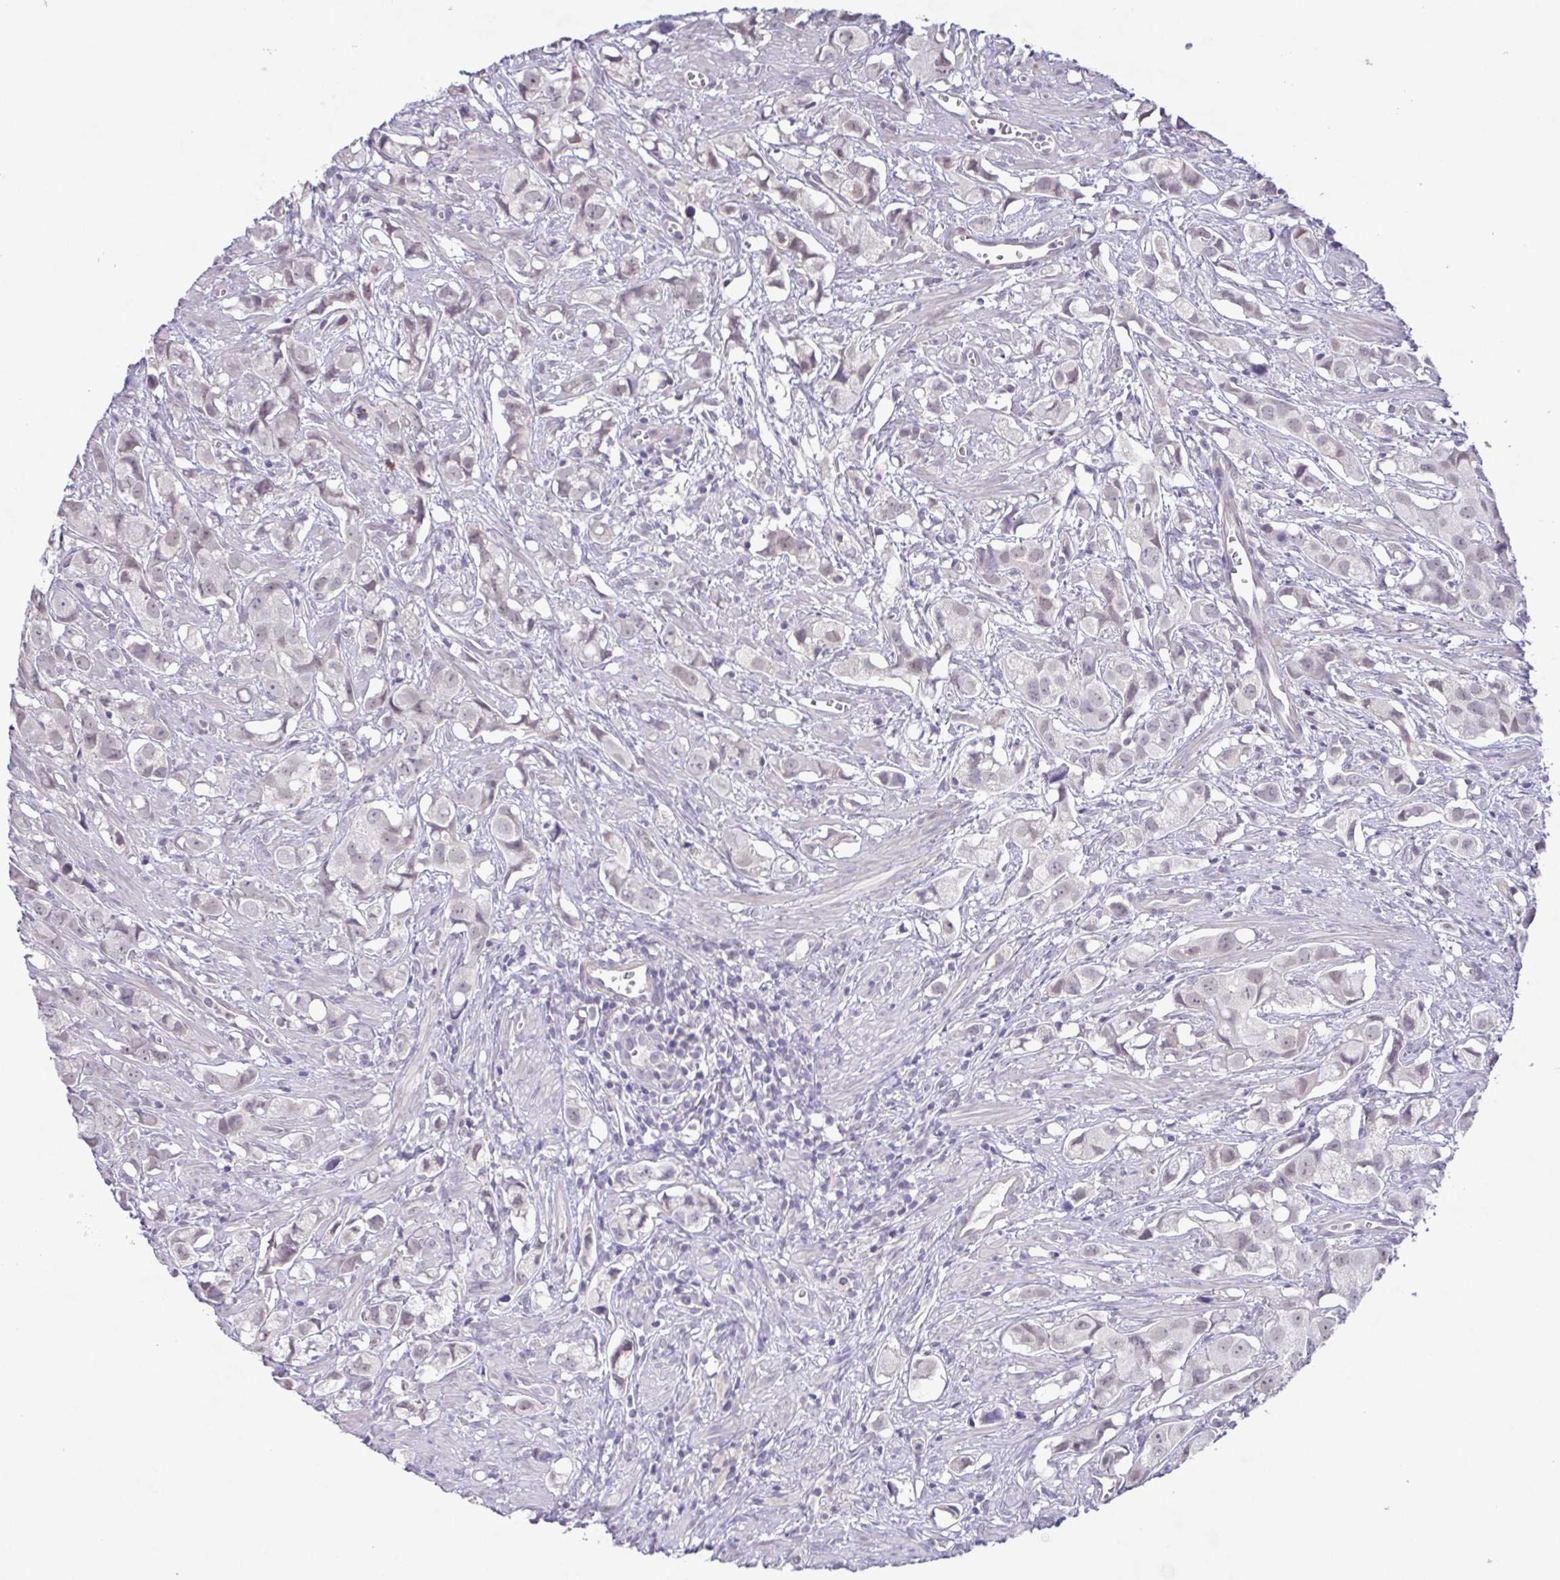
{"staining": {"intensity": "negative", "quantity": "none", "location": "none"}, "tissue": "prostate cancer", "cell_type": "Tumor cells", "image_type": "cancer", "snomed": [{"axis": "morphology", "description": "Adenocarcinoma, High grade"}, {"axis": "topography", "description": "Prostate"}], "caption": "The histopathology image reveals no staining of tumor cells in prostate high-grade adenocarcinoma.", "gene": "IL1RN", "patient": {"sex": "male", "age": 58}}